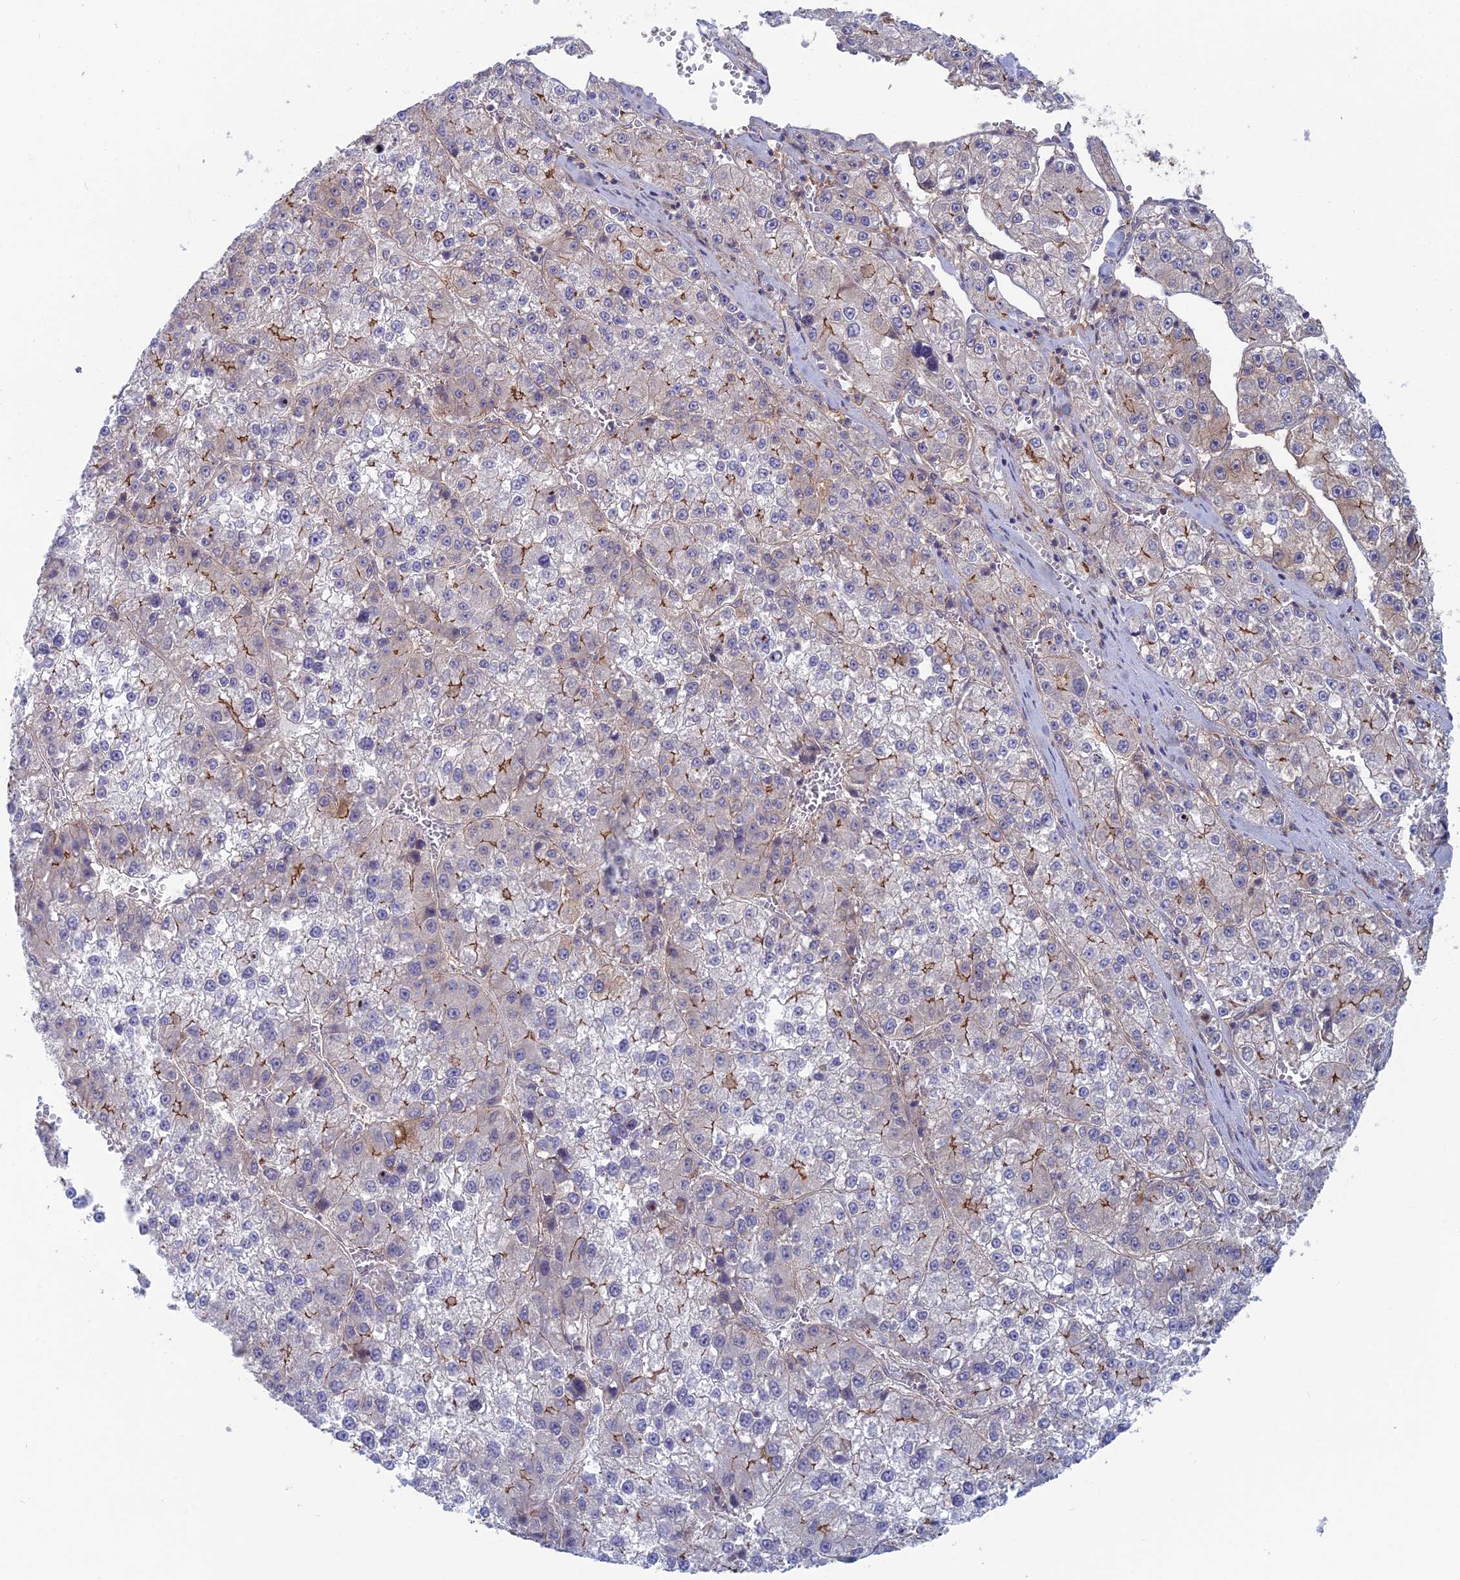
{"staining": {"intensity": "moderate", "quantity": "<25%", "location": "cytoplasmic/membranous"}, "tissue": "liver cancer", "cell_type": "Tumor cells", "image_type": "cancer", "snomed": [{"axis": "morphology", "description": "Carcinoma, Hepatocellular, NOS"}, {"axis": "topography", "description": "Liver"}], "caption": "Protein positivity by immunohistochemistry exhibits moderate cytoplasmic/membranous staining in approximately <25% of tumor cells in hepatocellular carcinoma (liver).", "gene": "ABHD1", "patient": {"sex": "female", "age": 73}}